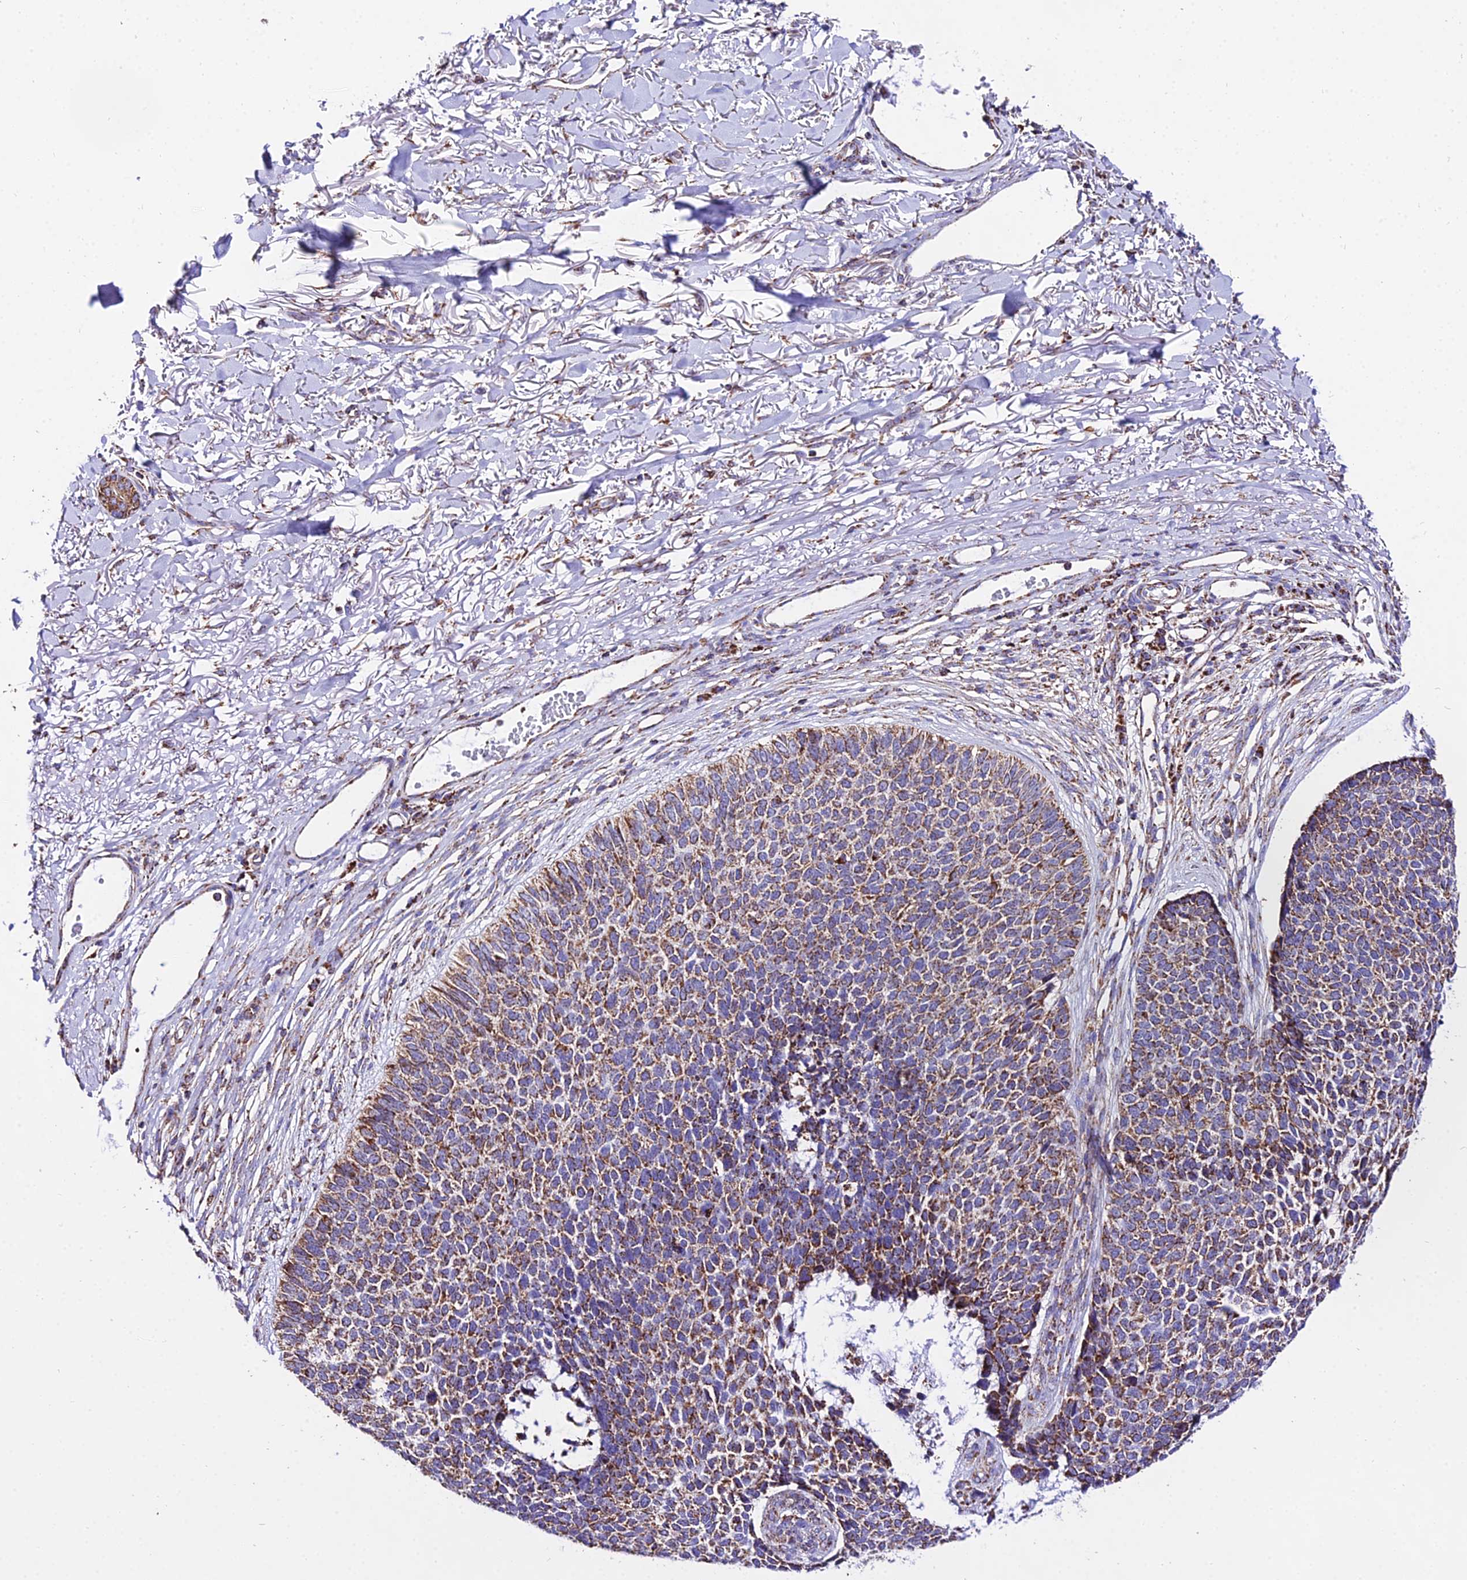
{"staining": {"intensity": "moderate", "quantity": ">75%", "location": "cytoplasmic/membranous"}, "tissue": "skin cancer", "cell_type": "Tumor cells", "image_type": "cancer", "snomed": [{"axis": "morphology", "description": "Basal cell carcinoma"}, {"axis": "topography", "description": "Skin"}], "caption": "A brown stain shows moderate cytoplasmic/membranous expression of a protein in skin basal cell carcinoma tumor cells. (DAB (3,3'-diaminobenzidine) IHC, brown staining for protein, blue staining for nuclei).", "gene": "ATP5PD", "patient": {"sex": "female", "age": 84}}